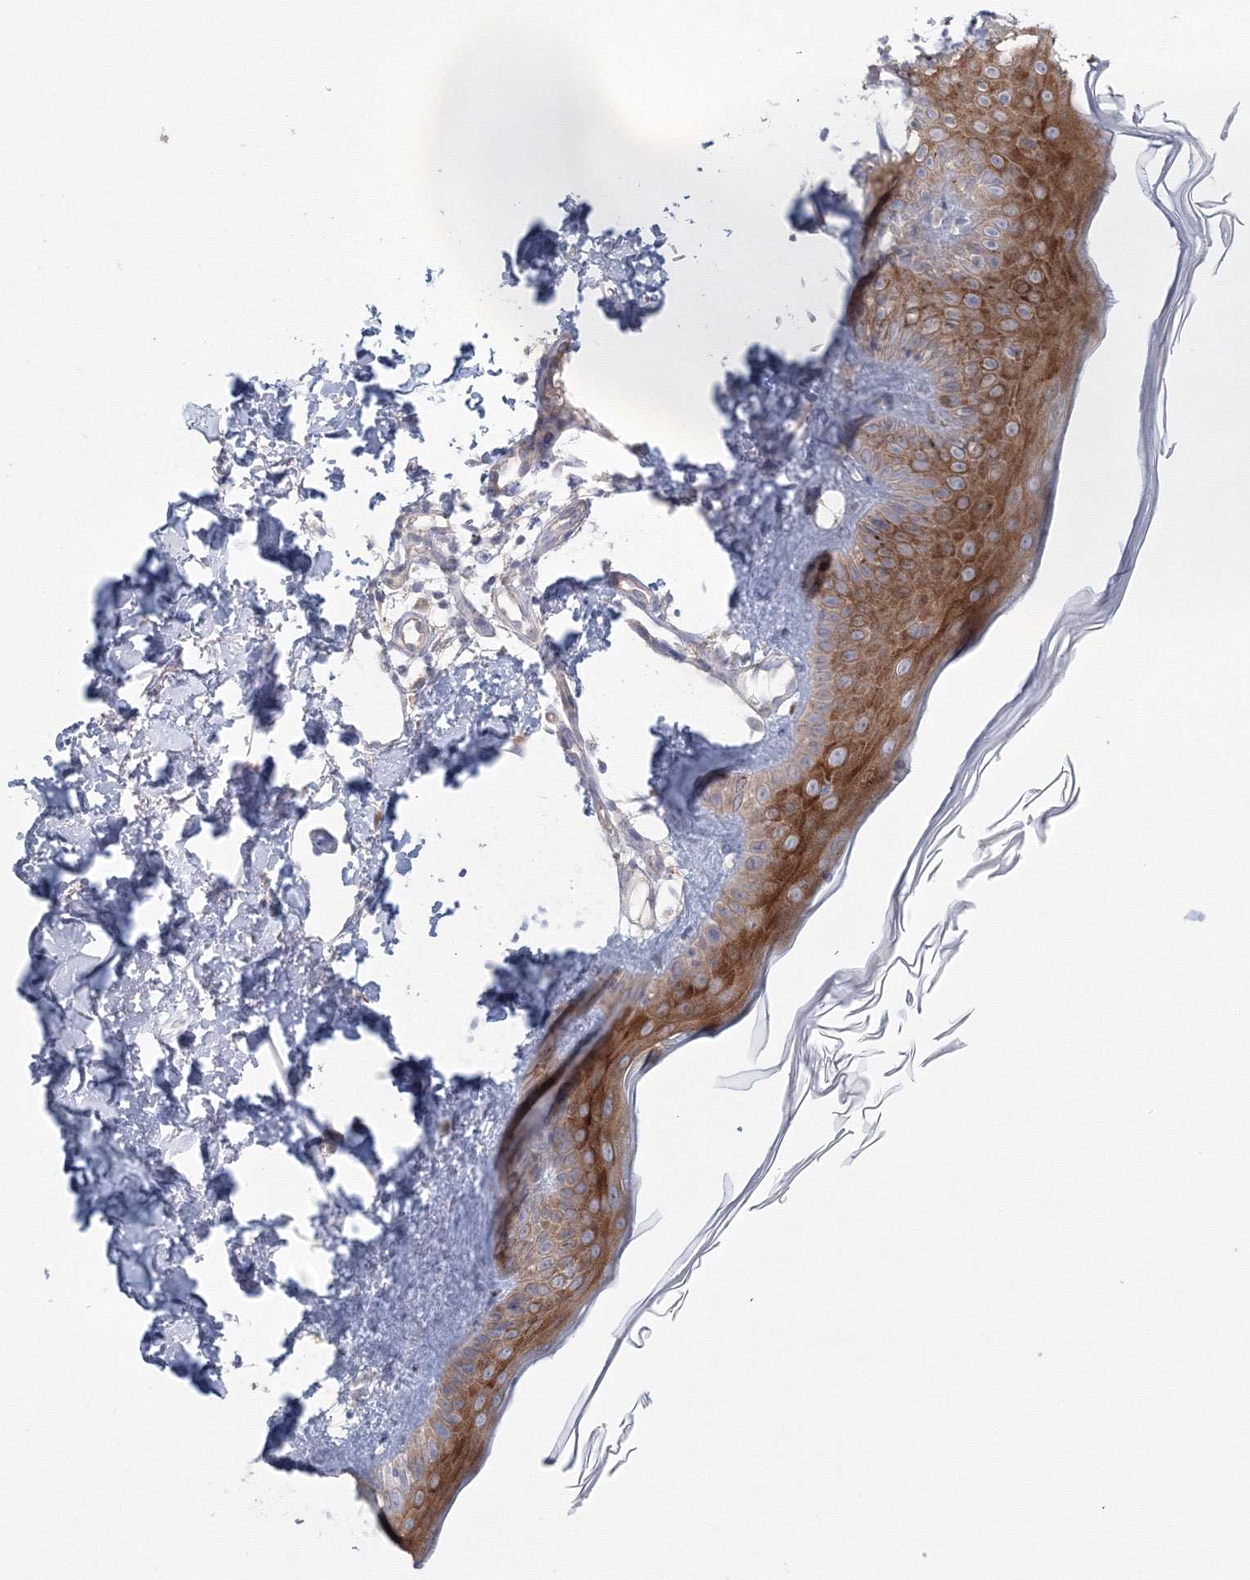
{"staining": {"intensity": "negative", "quantity": "none", "location": "none"}, "tissue": "skin", "cell_type": "Fibroblasts", "image_type": "normal", "snomed": [{"axis": "morphology", "description": "Normal tissue, NOS"}, {"axis": "topography", "description": "Skin"}], "caption": "IHC micrograph of benign skin: skin stained with DAB shows no significant protein positivity in fibroblasts.", "gene": "TACC2", "patient": {"sex": "male", "age": 52}}